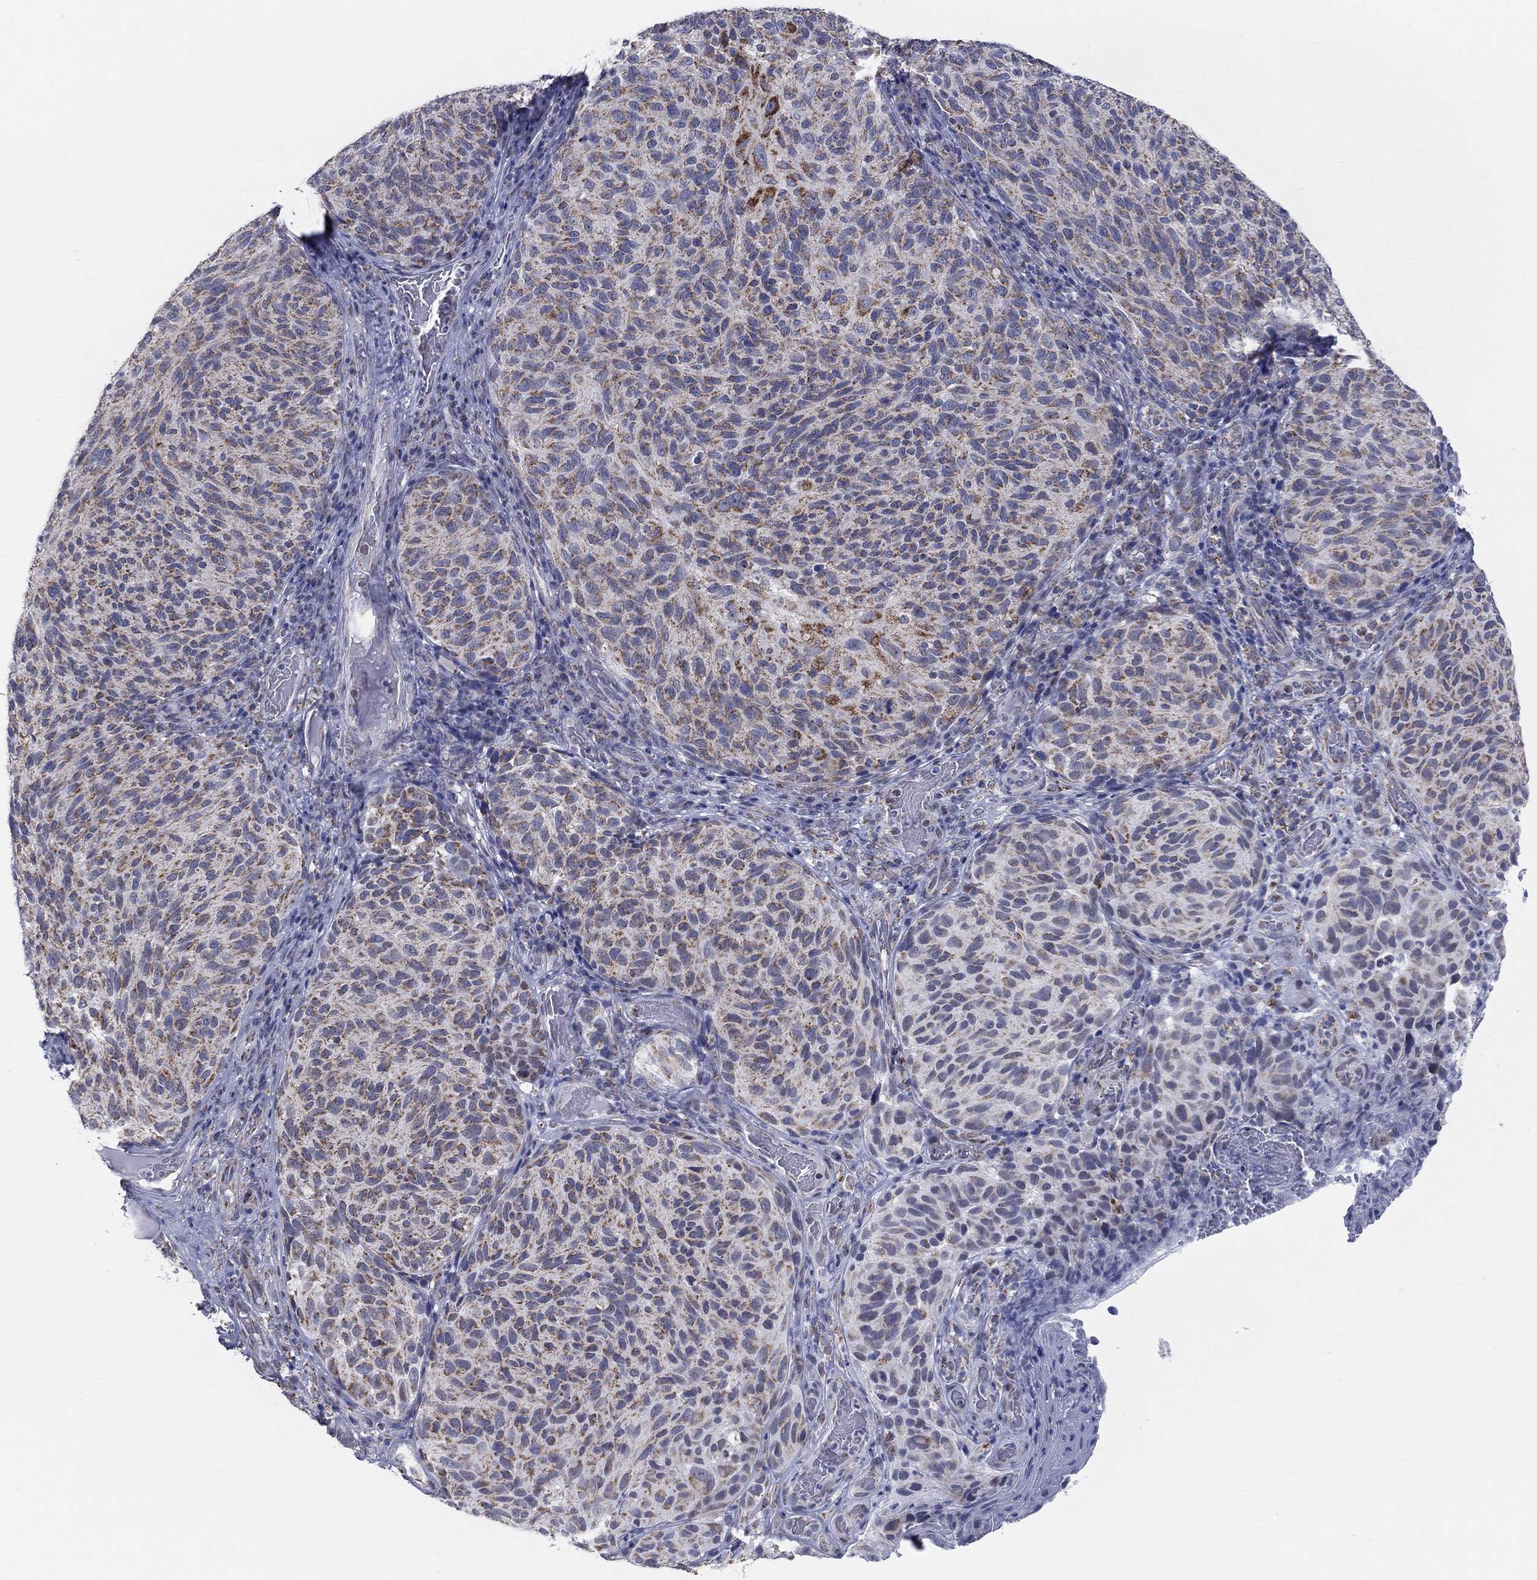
{"staining": {"intensity": "moderate", "quantity": ">75%", "location": "cytoplasmic/membranous"}, "tissue": "melanoma", "cell_type": "Tumor cells", "image_type": "cancer", "snomed": [{"axis": "morphology", "description": "Malignant melanoma, NOS"}, {"axis": "topography", "description": "Skin"}], "caption": "High-power microscopy captured an immunohistochemistry (IHC) histopathology image of malignant melanoma, revealing moderate cytoplasmic/membranous expression in about >75% of tumor cells.", "gene": "KISS1R", "patient": {"sex": "female", "age": 73}}